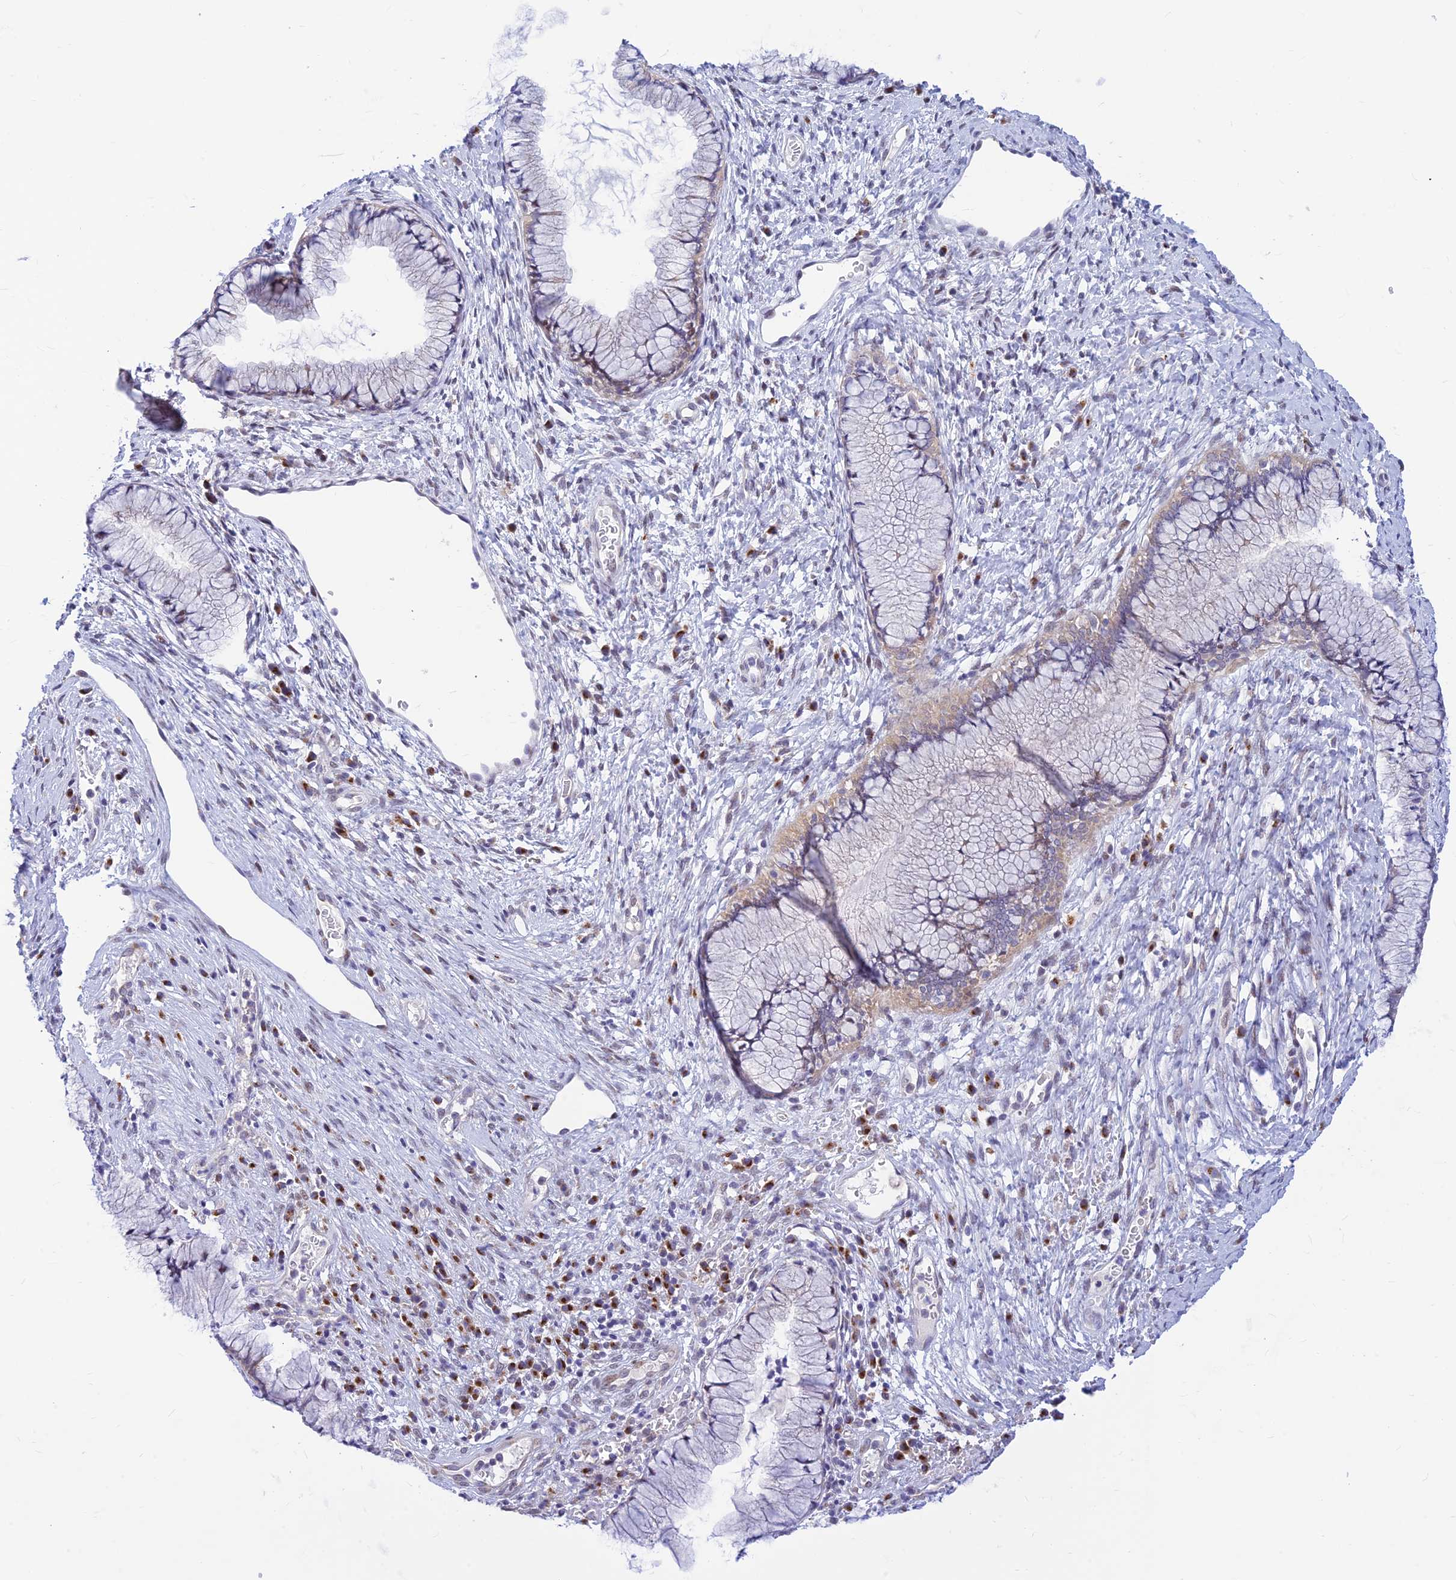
{"staining": {"intensity": "weak", "quantity": "<25%", "location": "cytoplasmic/membranous"}, "tissue": "cervix", "cell_type": "Glandular cells", "image_type": "normal", "snomed": [{"axis": "morphology", "description": "Normal tissue, NOS"}, {"axis": "topography", "description": "Cervix"}], "caption": "There is no significant staining in glandular cells of cervix. (DAB IHC, high magnification).", "gene": "INKA1", "patient": {"sex": "female", "age": 42}}